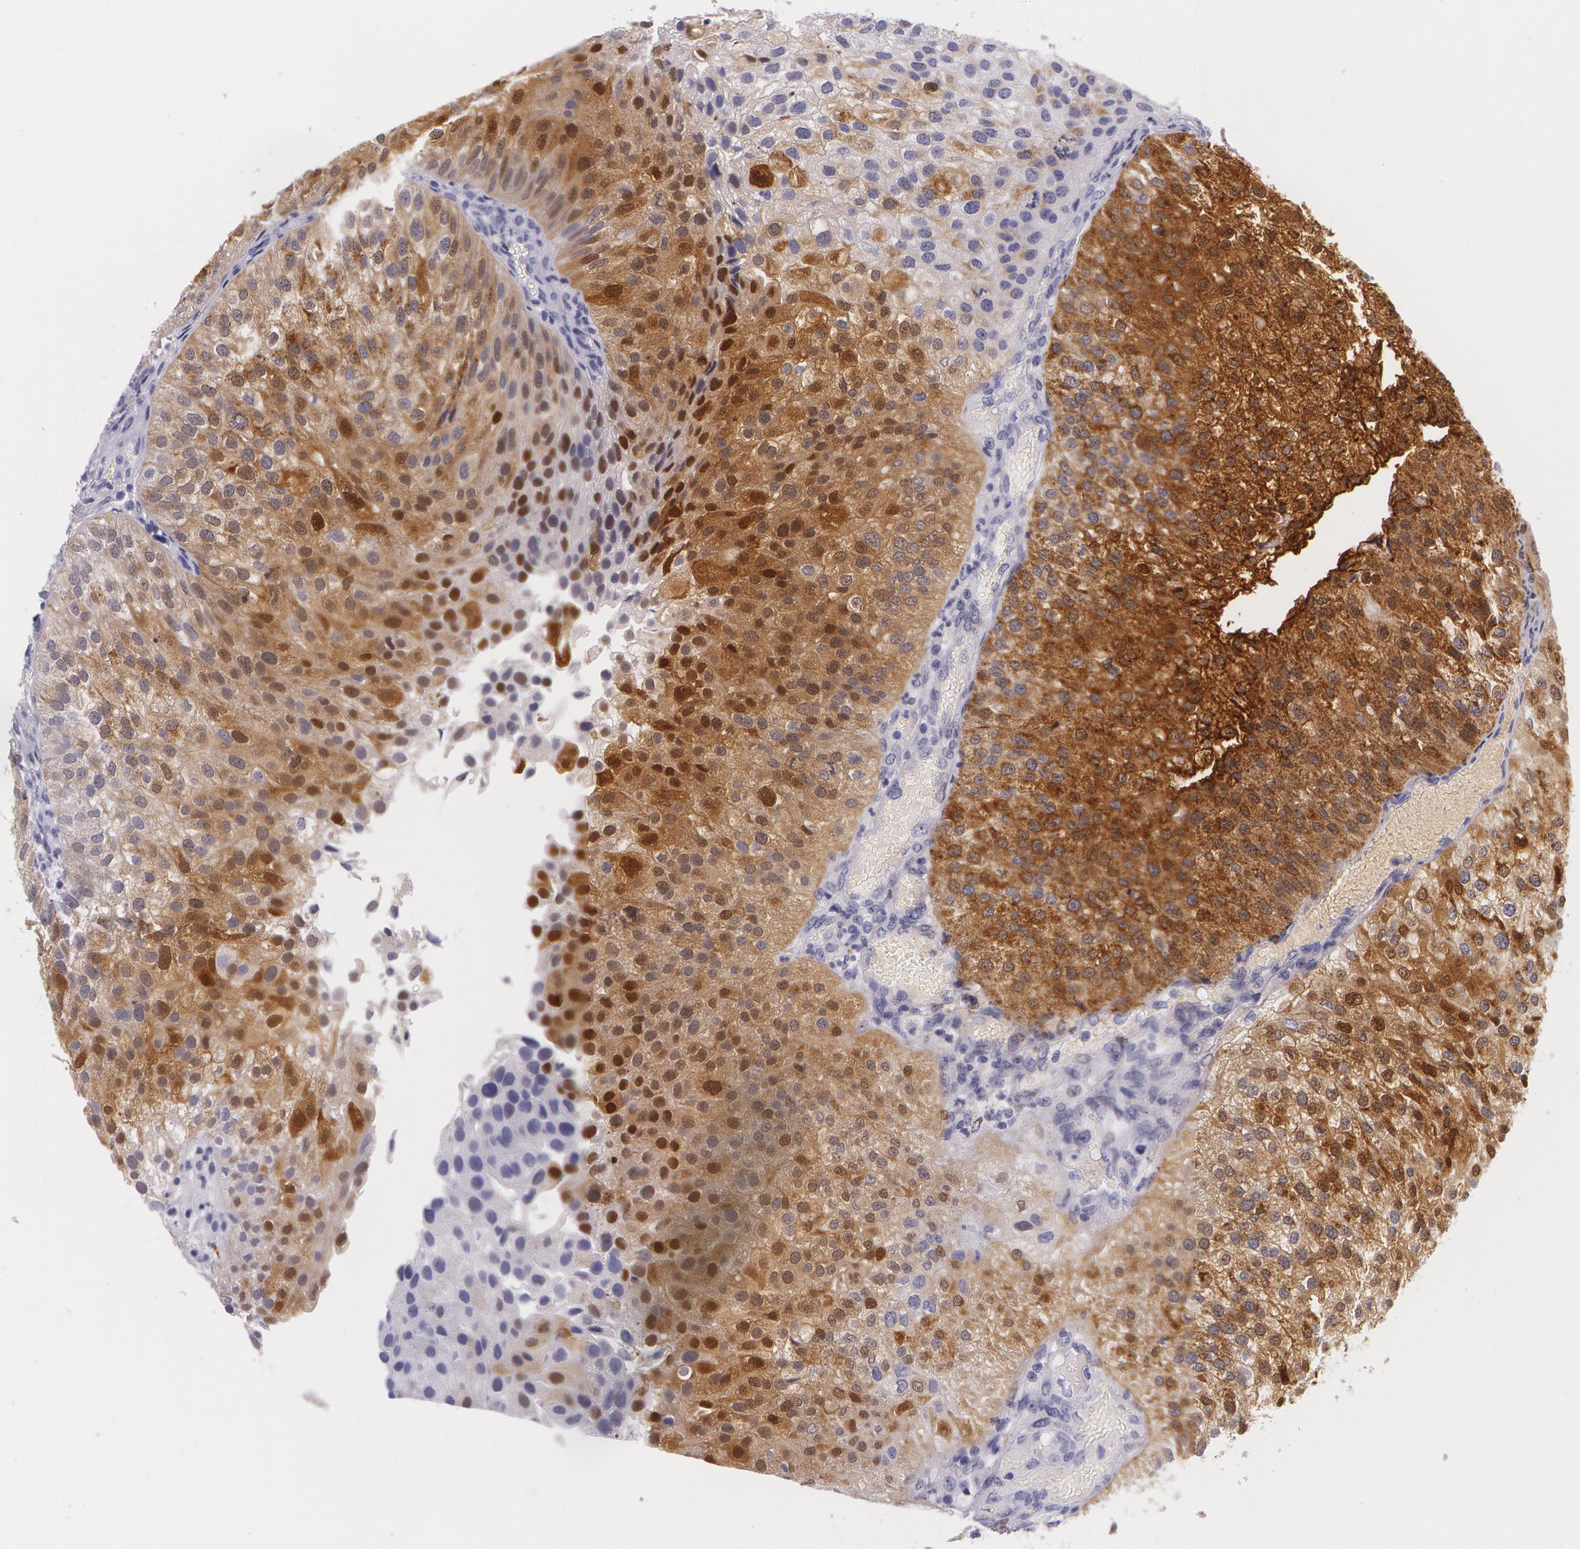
{"staining": {"intensity": "strong", "quantity": ">75%", "location": "cytoplasmic/membranous,nuclear"}, "tissue": "urothelial cancer", "cell_type": "Tumor cells", "image_type": "cancer", "snomed": [{"axis": "morphology", "description": "Urothelial carcinoma, Low grade"}, {"axis": "topography", "description": "Urinary bladder"}], "caption": "Urothelial carcinoma (low-grade) stained with DAB immunohistochemistry demonstrates high levels of strong cytoplasmic/membranous and nuclear expression in approximately >75% of tumor cells.", "gene": "SNCG", "patient": {"sex": "female", "age": 89}}